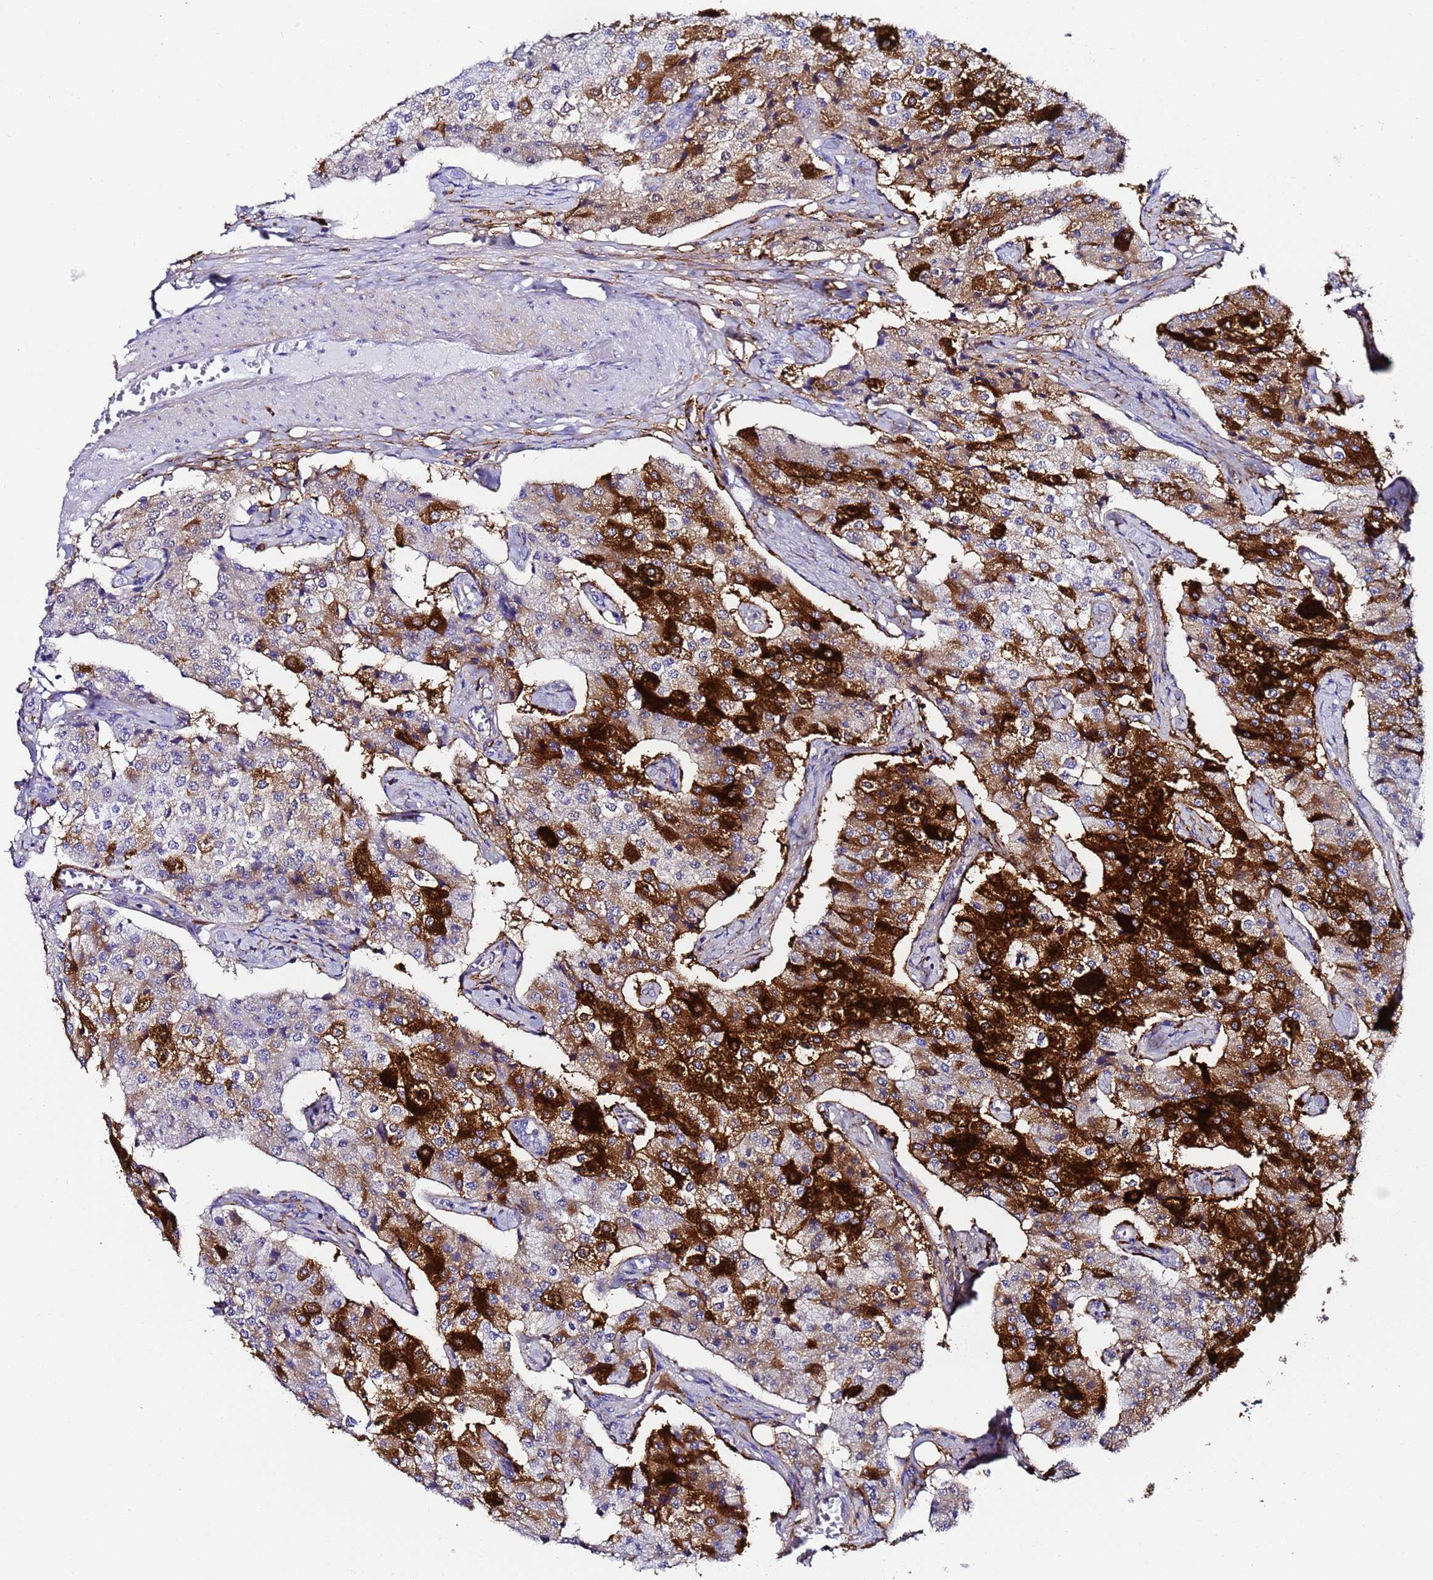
{"staining": {"intensity": "strong", "quantity": "25%-75%", "location": "cytoplasmic/membranous"}, "tissue": "carcinoid", "cell_type": "Tumor cells", "image_type": "cancer", "snomed": [{"axis": "morphology", "description": "Carcinoid, malignant, NOS"}, {"axis": "topography", "description": "Colon"}], "caption": "Immunohistochemistry (IHC) (DAB (3,3'-diaminobenzidine)) staining of human carcinoid exhibits strong cytoplasmic/membranous protein staining in about 25%-75% of tumor cells.", "gene": "FTL", "patient": {"sex": "female", "age": 52}}